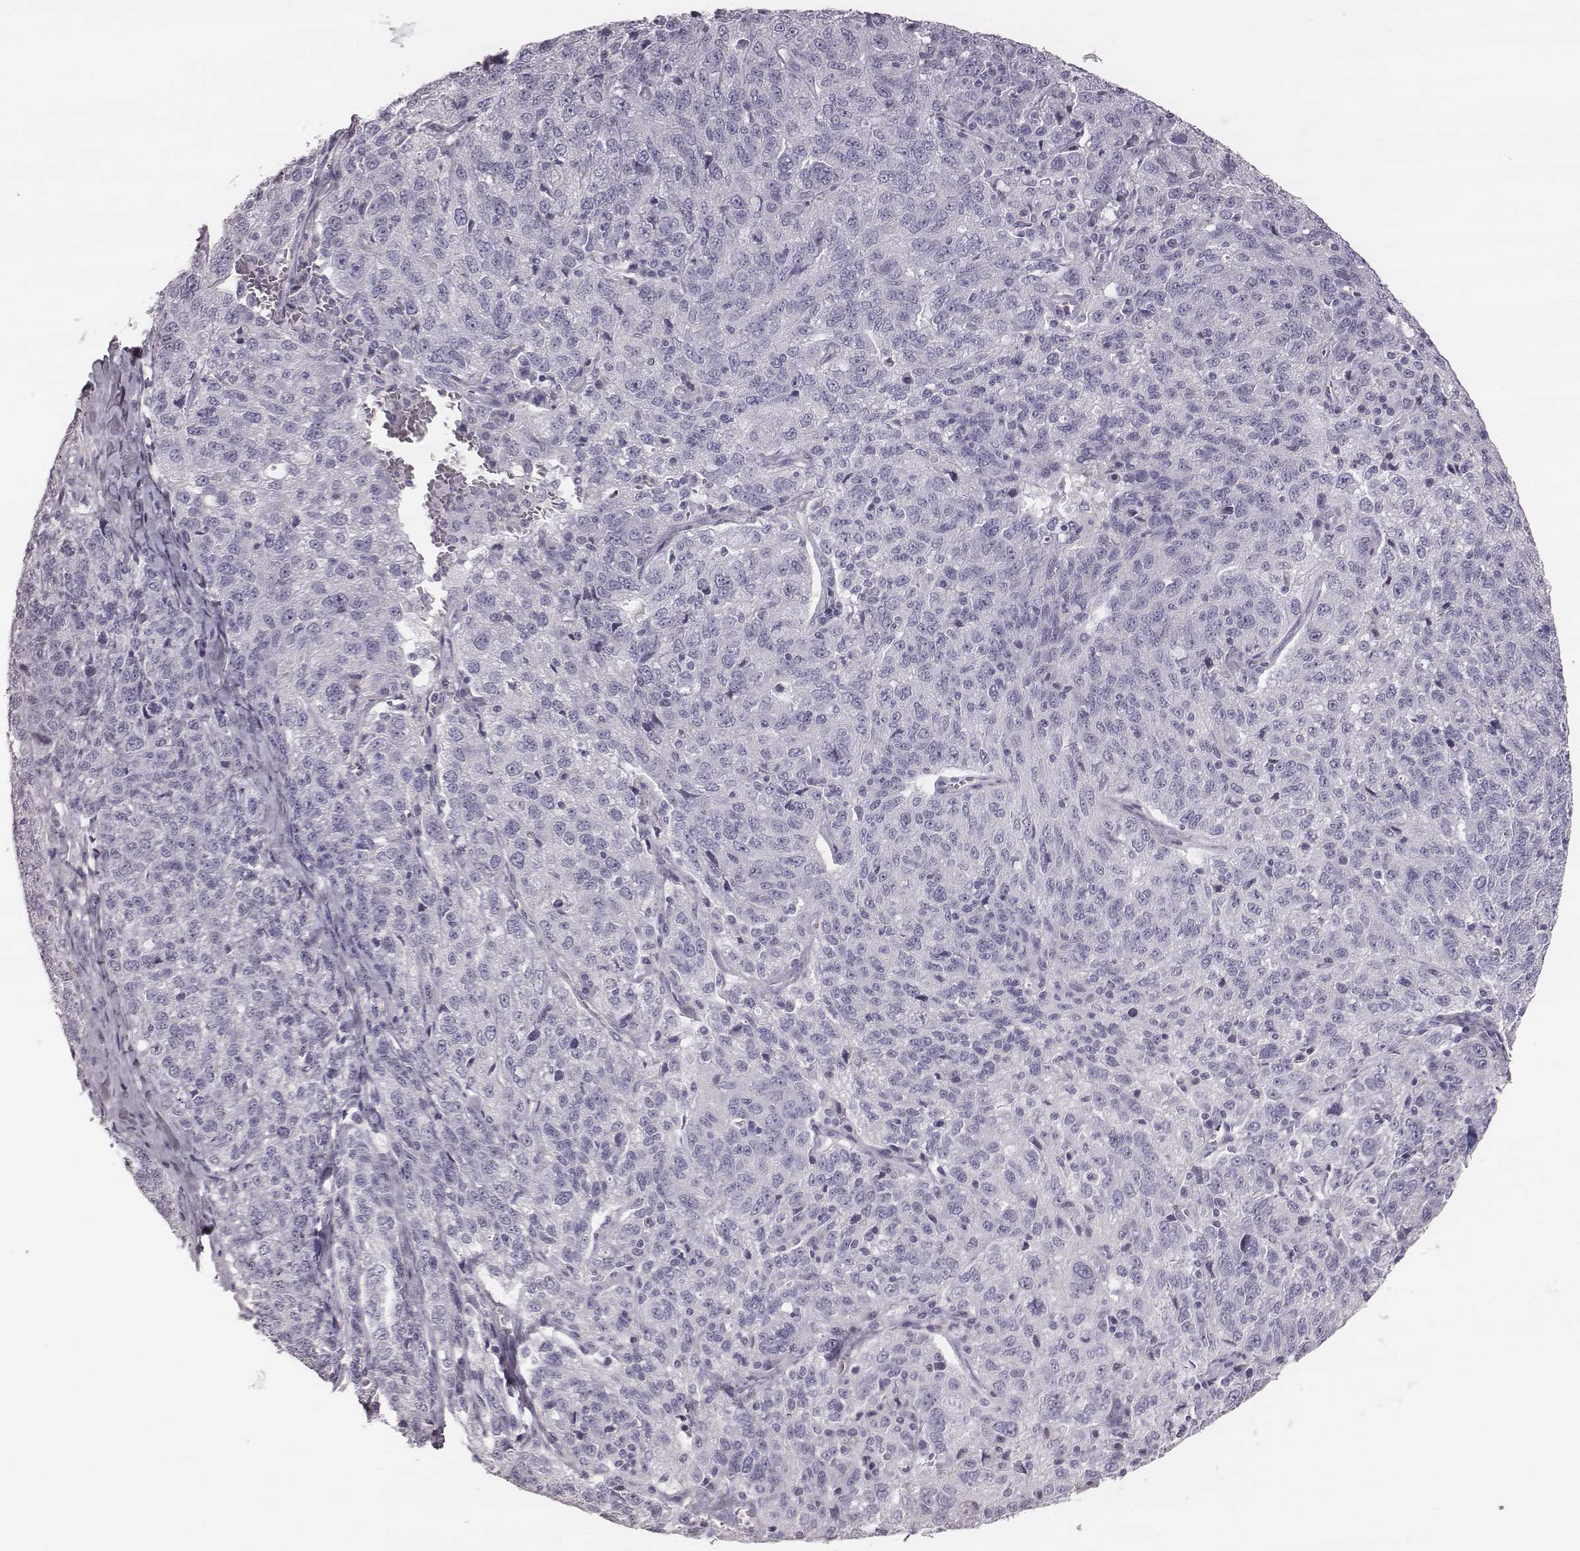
{"staining": {"intensity": "negative", "quantity": "none", "location": "none"}, "tissue": "ovarian cancer", "cell_type": "Tumor cells", "image_type": "cancer", "snomed": [{"axis": "morphology", "description": "Cystadenocarcinoma, serous, NOS"}, {"axis": "topography", "description": "Ovary"}], "caption": "An immunohistochemistry photomicrograph of ovarian cancer is shown. There is no staining in tumor cells of ovarian cancer.", "gene": "CRISP1", "patient": {"sex": "female", "age": 71}}